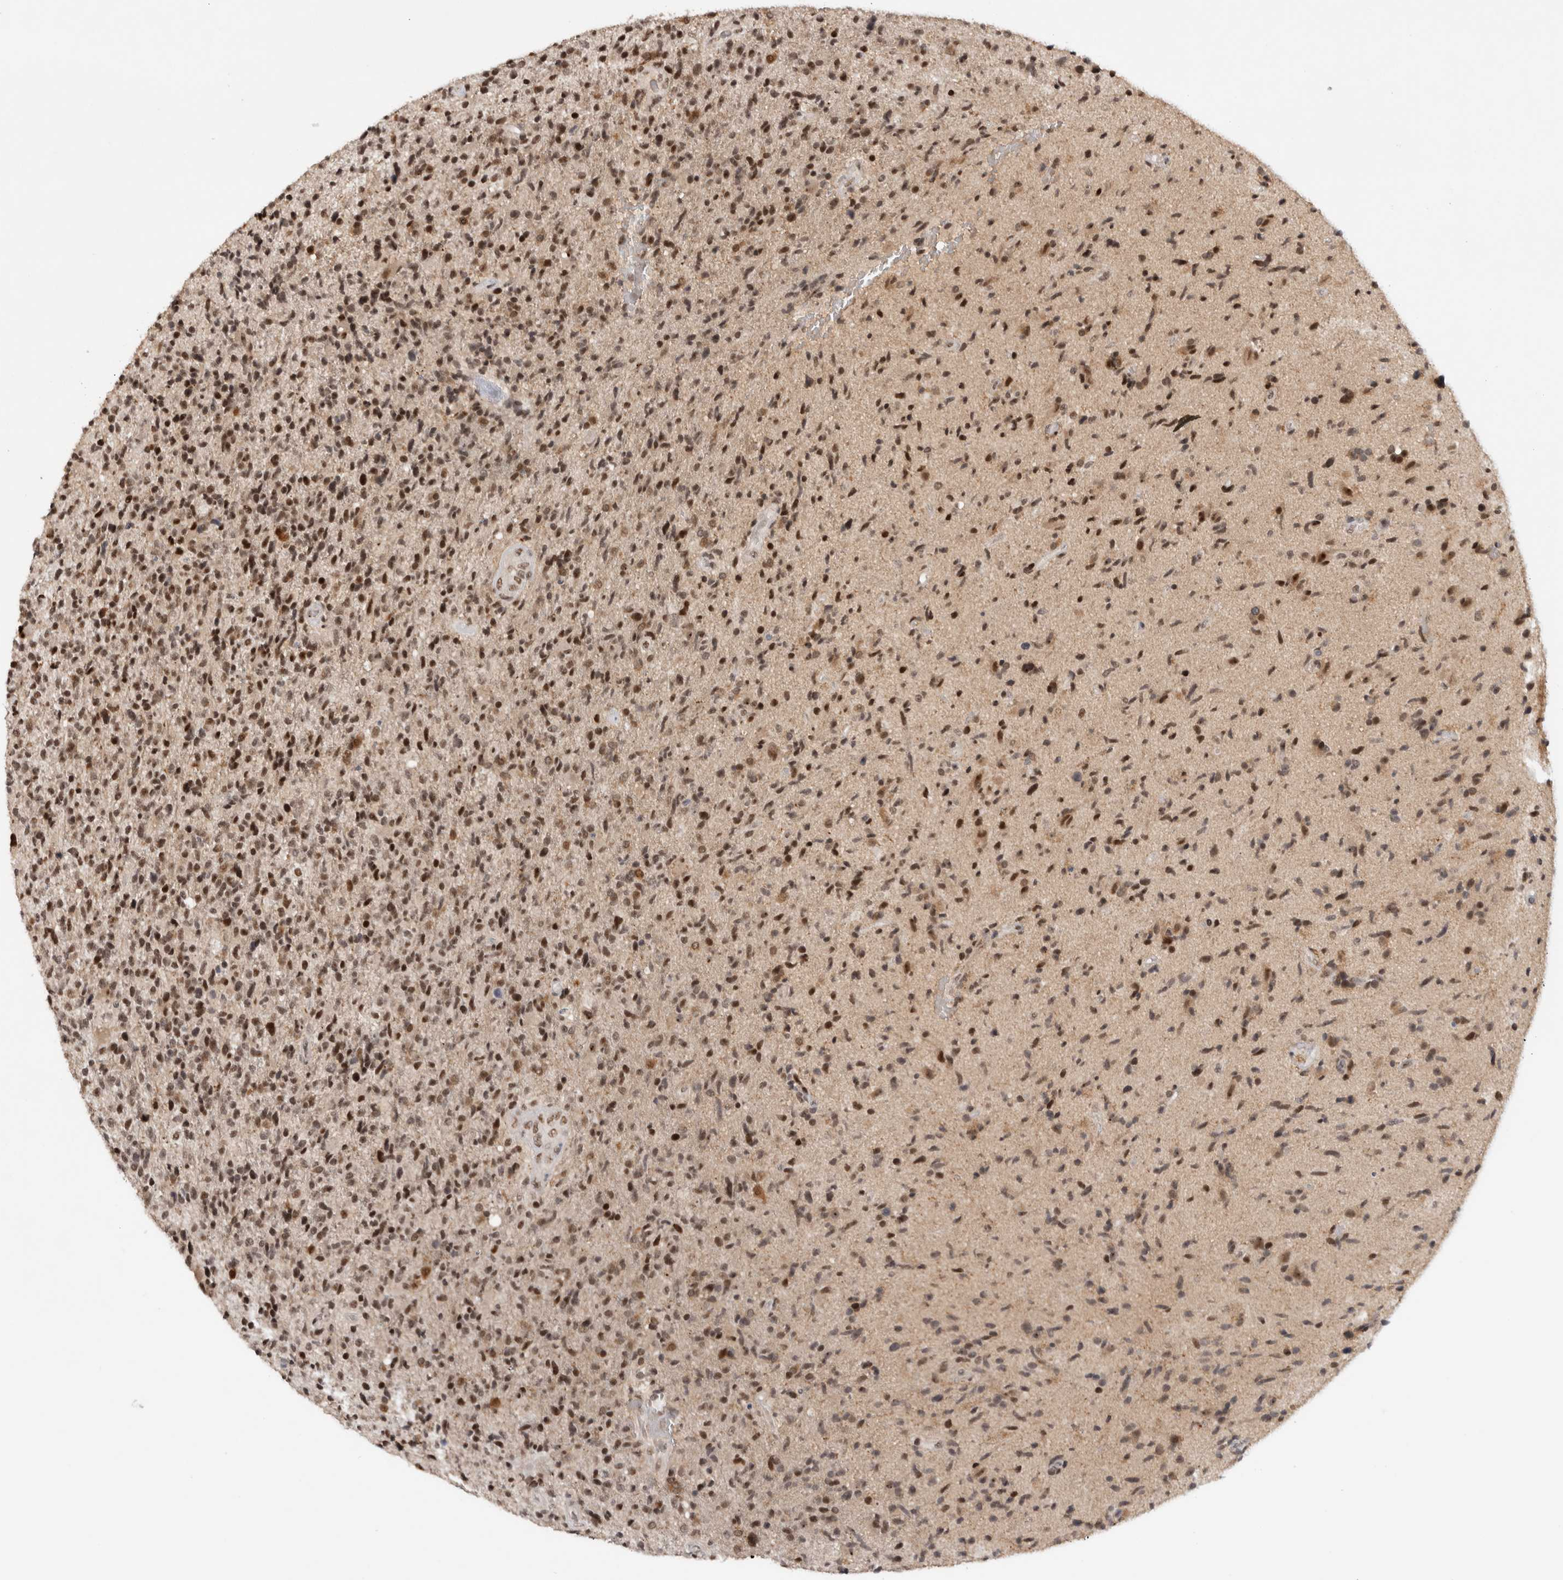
{"staining": {"intensity": "strong", "quantity": ">75%", "location": "nuclear"}, "tissue": "glioma", "cell_type": "Tumor cells", "image_type": "cancer", "snomed": [{"axis": "morphology", "description": "Glioma, malignant, High grade"}, {"axis": "topography", "description": "Brain"}], "caption": "Glioma tissue demonstrates strong nuclear expression in about >75% of tumor cells", "gene": "HESX1", "patient": {"sex": "male", "age": 72}}